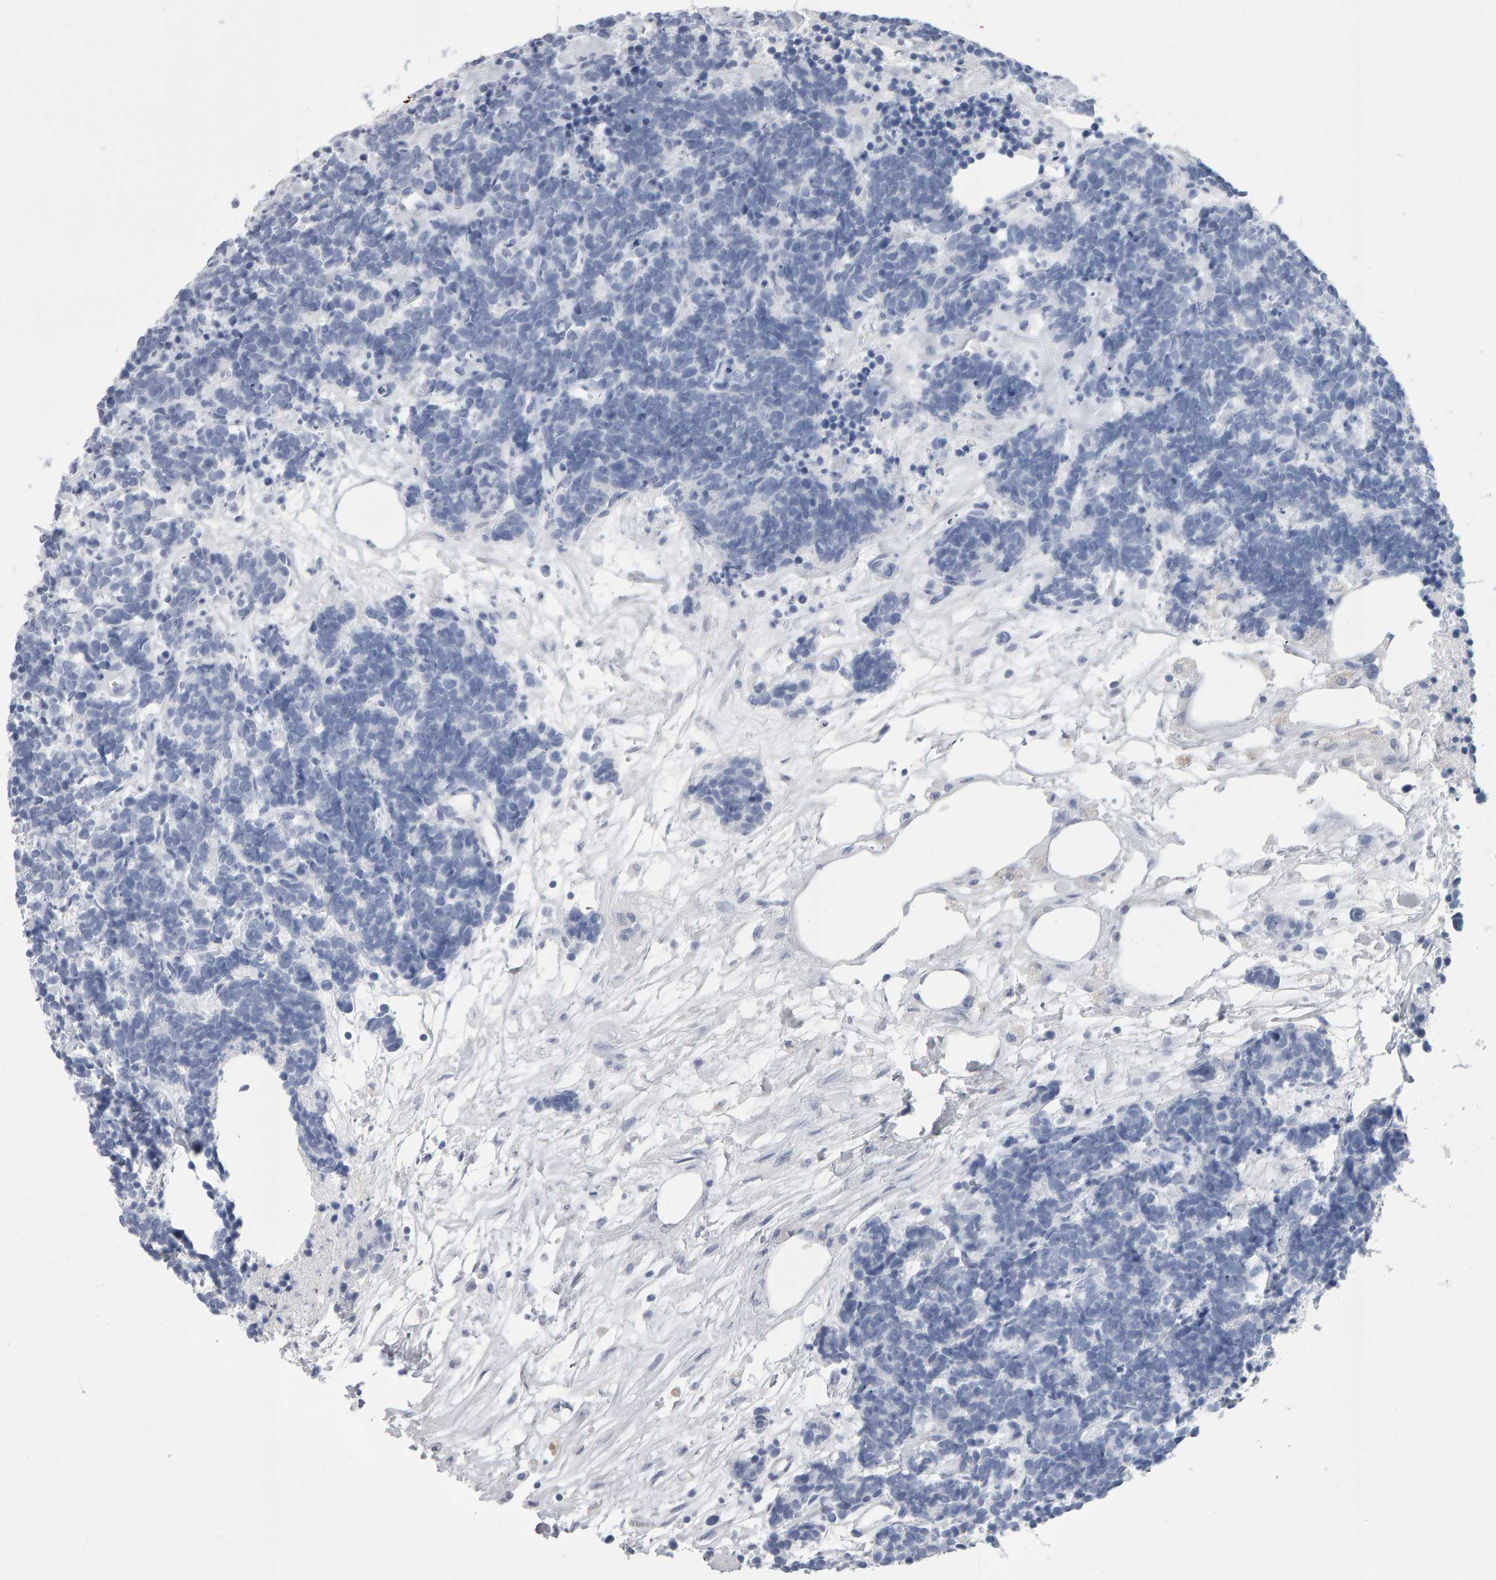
{"staining": {"intensity": "negative", "quantity": "none", "location": "none"}, "tissue": "carcinoid", "cell_type": "Tumor cells", "image_type": "cancer", "snomed": [{"axis": "morphology", "description": "Carcinoma, NOS"}, {"axis": "morphology", "description": "Carcinoid, malignant, NOS"}, {"axis": "topography", "description": "Urinary bladder"}], "caption": "The micrograph demonstrates no significant expression in tumor cells of carcinoid.", "gene": "NCDN", "patient": {"sex": "male", "age": 57}}